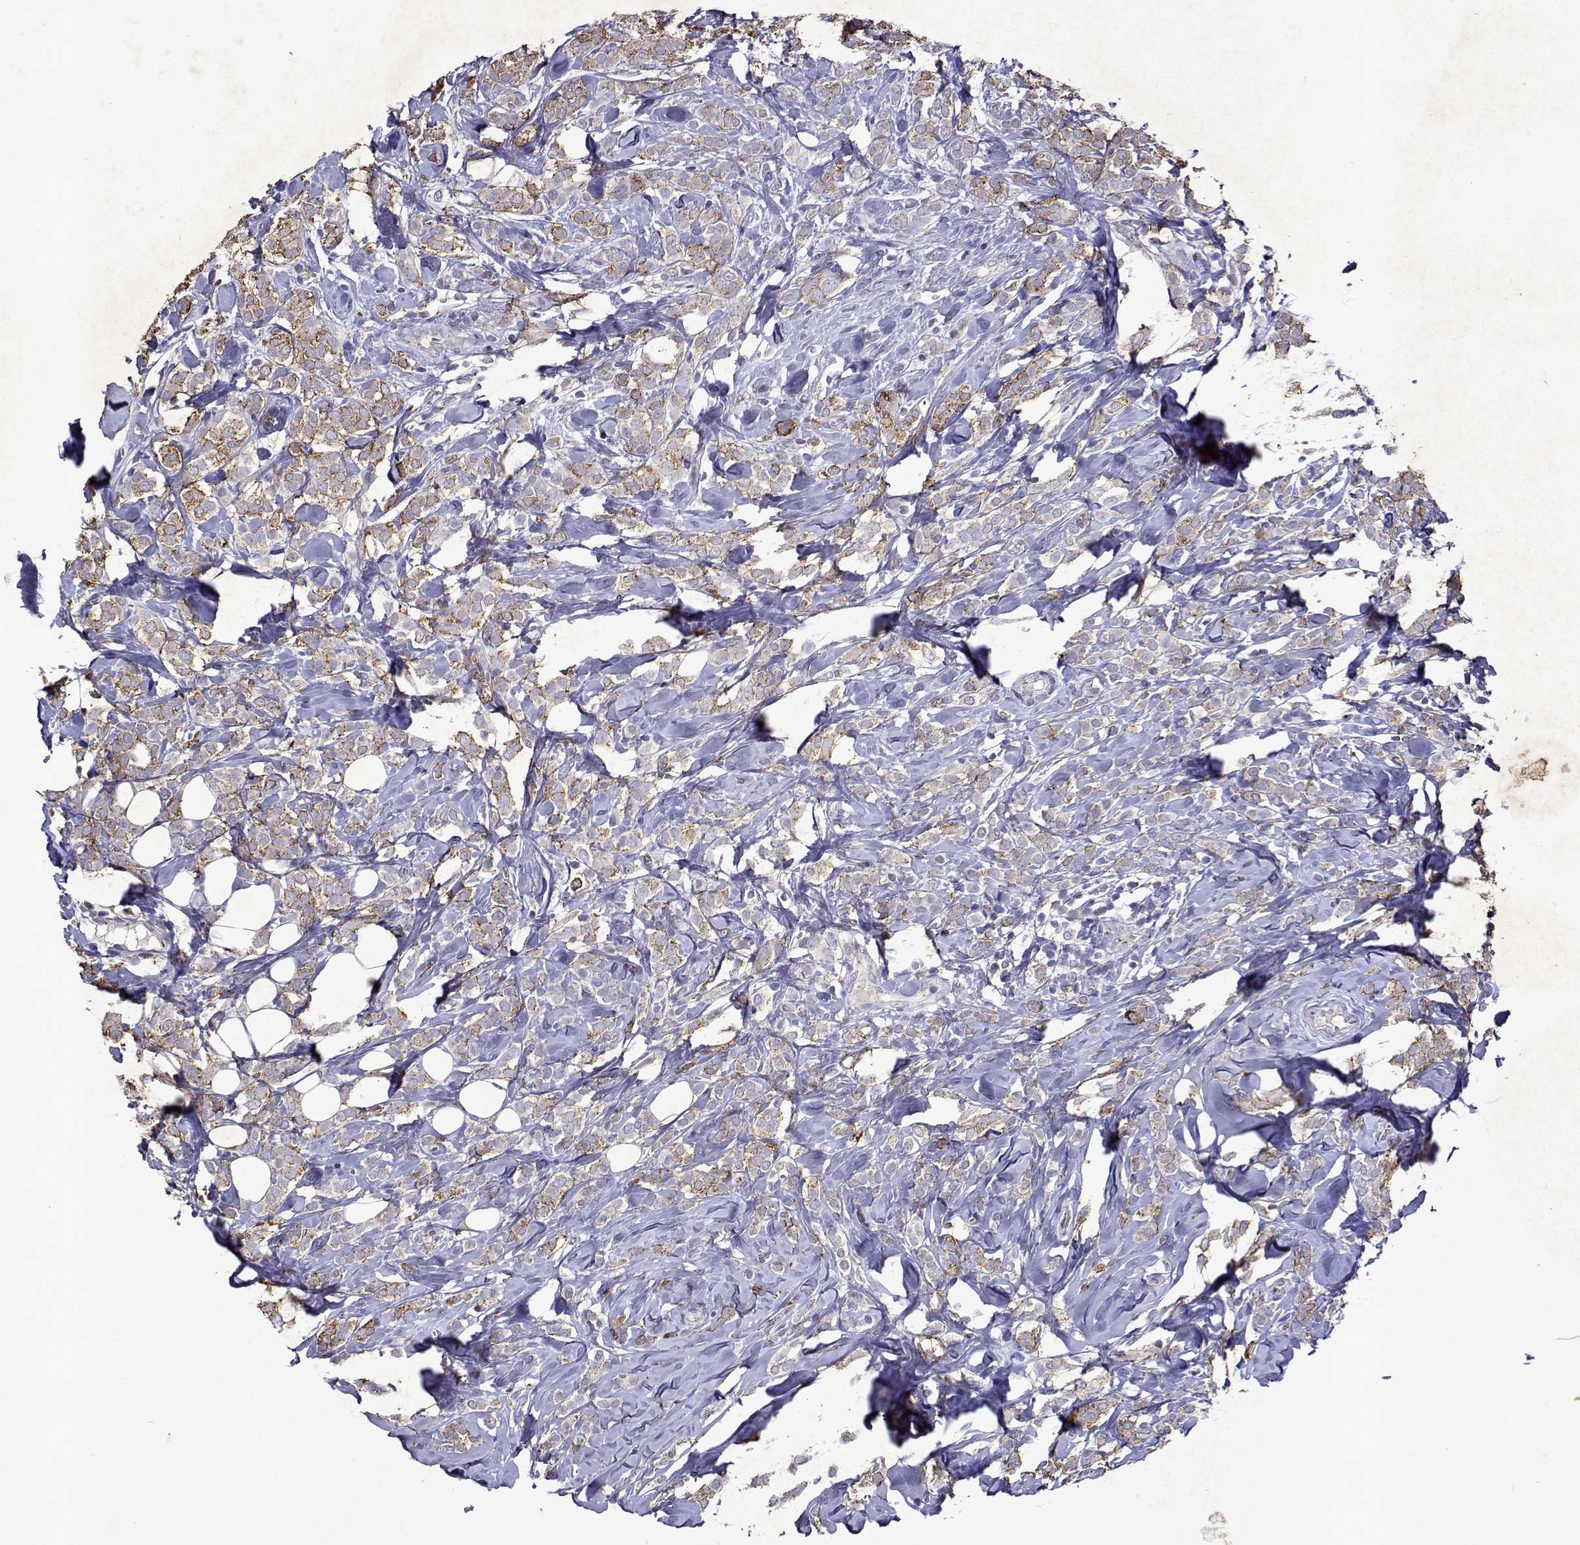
{"staining": {"intensity": "weak", "quantity": ">75%", "location": "cytoplasmic/membranous"}, "tissue": "breast cancer", "cell_type": "Tumor cells", "image_type": "cancer", "snomed": [{"axis": "morphology", "description": "Lobular carcinoma"}, {"axis": "topography", "description": "Breast"}], "caption": "Brown immunohistochemical staining in human breast lobular carcinoma reveals weak cytoplasmic/membranous expression in approximately >75% of tumor cells.", "gene": "DUSP28", "patient": {"sex": "female", "age": 49}}